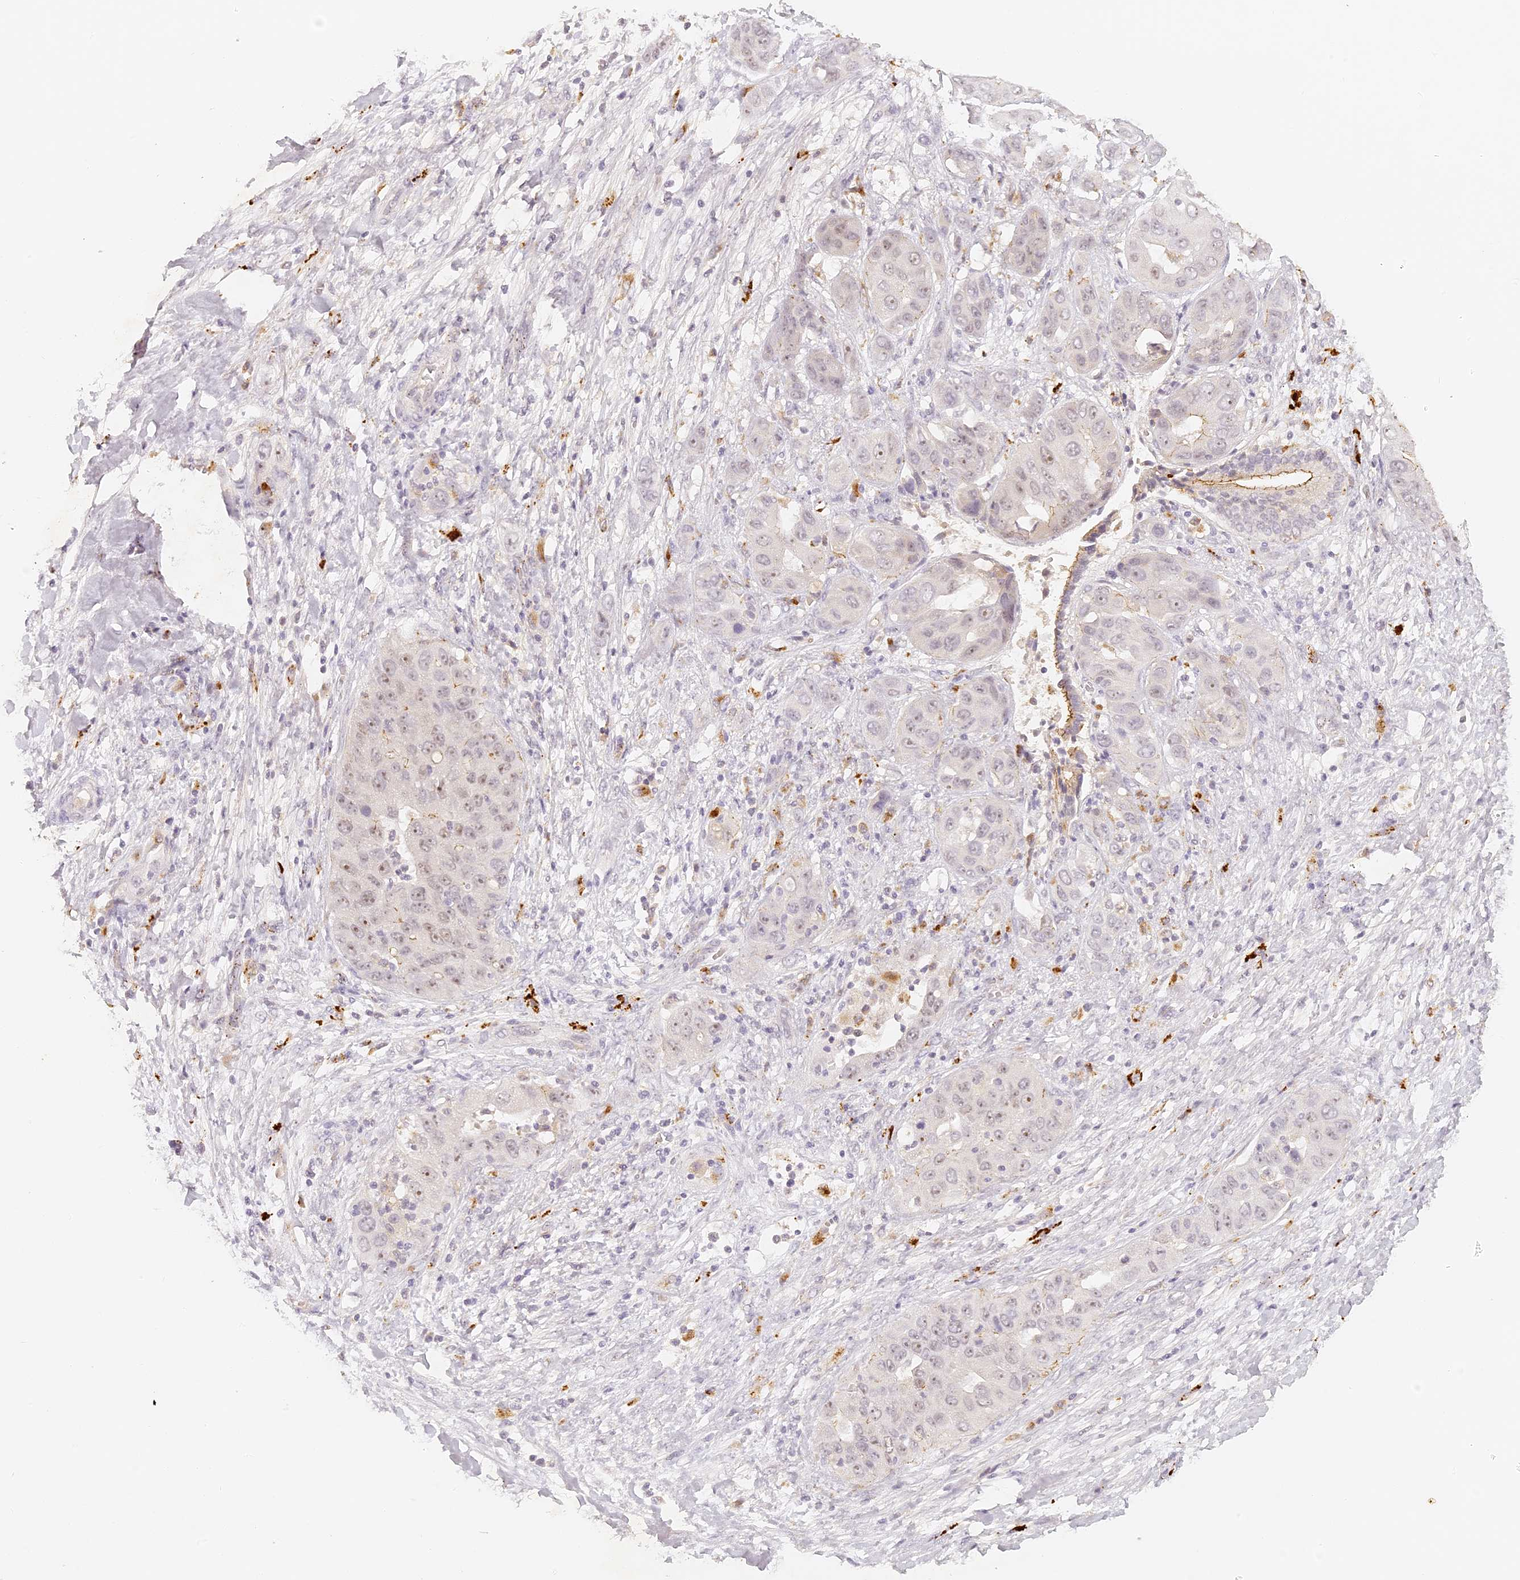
{"staining": {"intensity": "moderate", "quantity": "<25%", "location": "cytoplasmic/membranous,nuclear"}, "tissue": "liver cancer", "cell_type": "Tumor cells", "image_type": "cancer", "snomed": [{"axis": "morphology", "description": "Cholangiocarcinoma"}, {"axis": "topography", "description": "Liver"}], "caption": "Brown immunohistochemical staining in human liver cancer reveals moderate cytoplasmic/membranous and nuclear staining in about <25% of tumor cells. The staining was performed using DAB (3,3'-diaminobenzidine), with brown indicating positive protein expression. Nuclei are stained blue with hematoxylin.", "gene": "ELL3", "patient": {"sex": "female", "age": 52}}